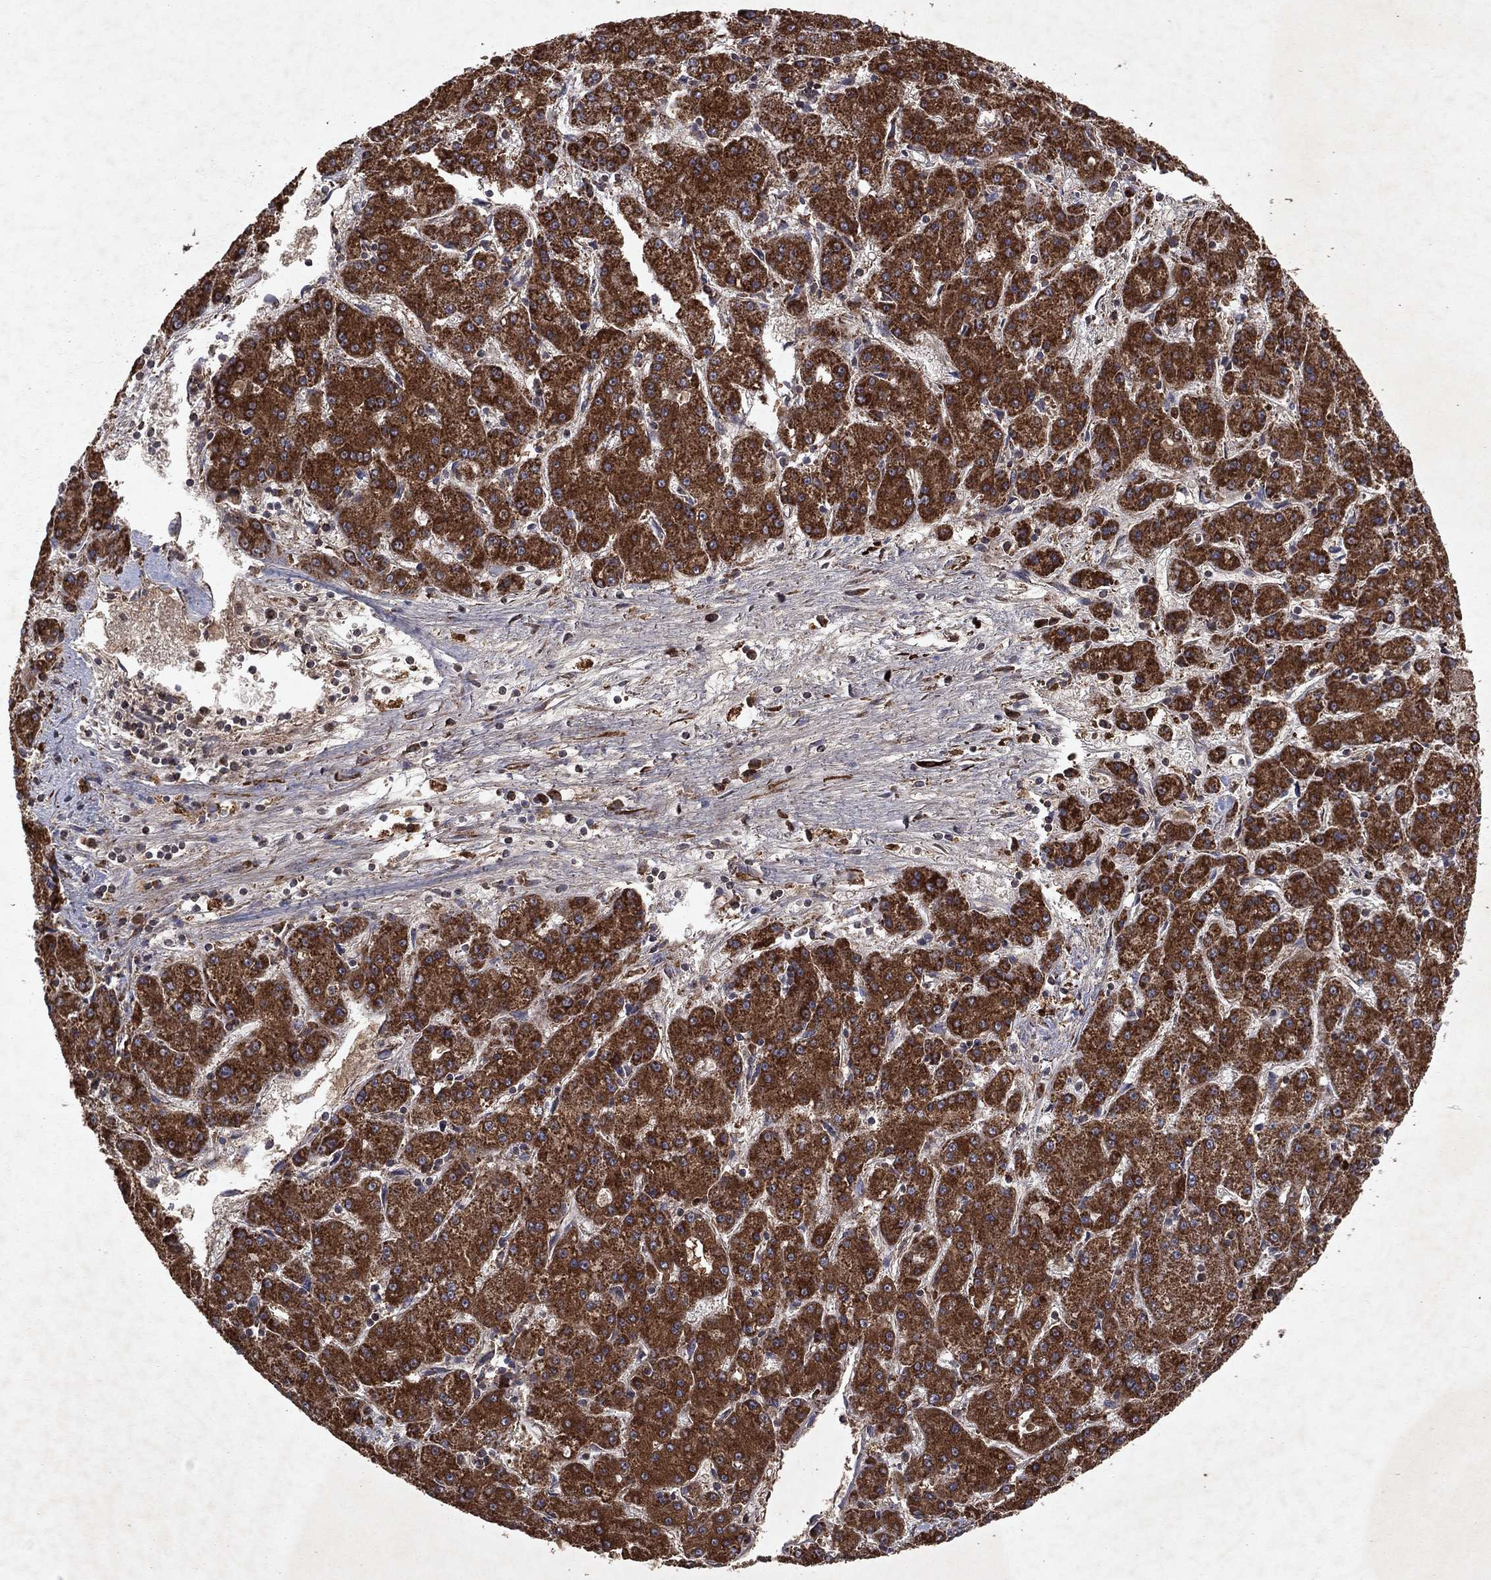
{"staining": {"intensity": "strong", "quantity": ">75%", "location": "cytoplasmic/membranous"}, "tissue": "liver cancer", "cell_type": "Tumor cells", "image_type": "cancer", "snomed": [{"axis": "morphology", "description": "Carcinoma, Hepatocellular, NOS"}, {"axis": "topography", "description": "Liver"}], "caption": "Immunohistochemistry (IHC) image of neoplastic tissue: liver cancer stained using IHC exhibits high levels of strong protein expression localized specifically in the cytoplasmic/membranous of tumor cells, appearing as a cytoplasmic/membranous brown color.", "gene": "PYROXD2", "patient": {"sex": "male", "age": 73}}